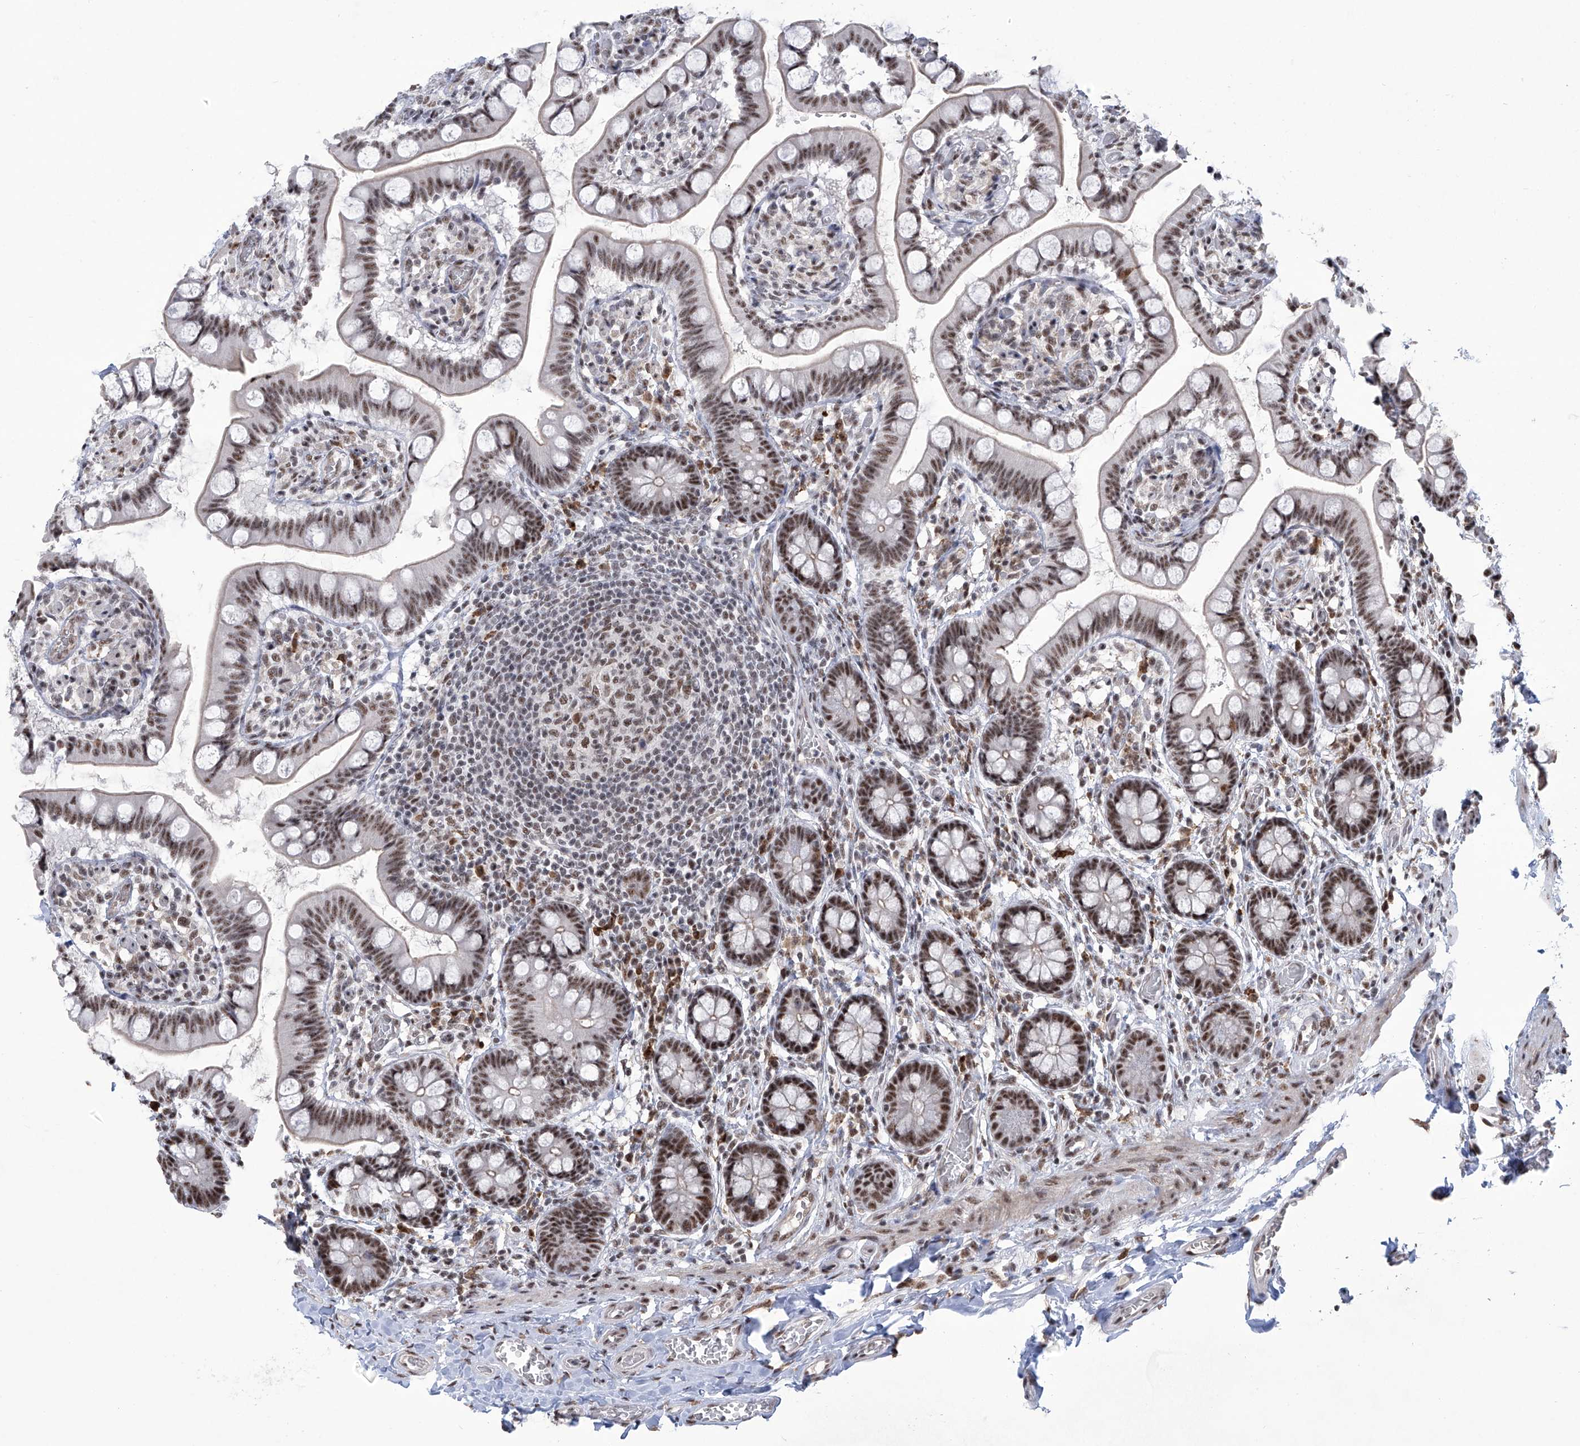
{"staining": {"intensity": "moderate", "quantity": ">75%", "location": "nuclear"}, "tissue": "small intestine", "cell_type": "Glandular cells", "image_type": "normal", "snomed": [{"axis": "morphology", "description": "Normal tissue, NOS"}, {"axis": "topography", "description": "Small intestine"}], "caption": "IHC micrograph of benign human small intestine stained for a protein (brown), which reveals medium levels of moderate nuclear expression in approximately >75% of glandular cells.", "gene": "FBXL4", "patient": {"sex": "male", "age": 52}}